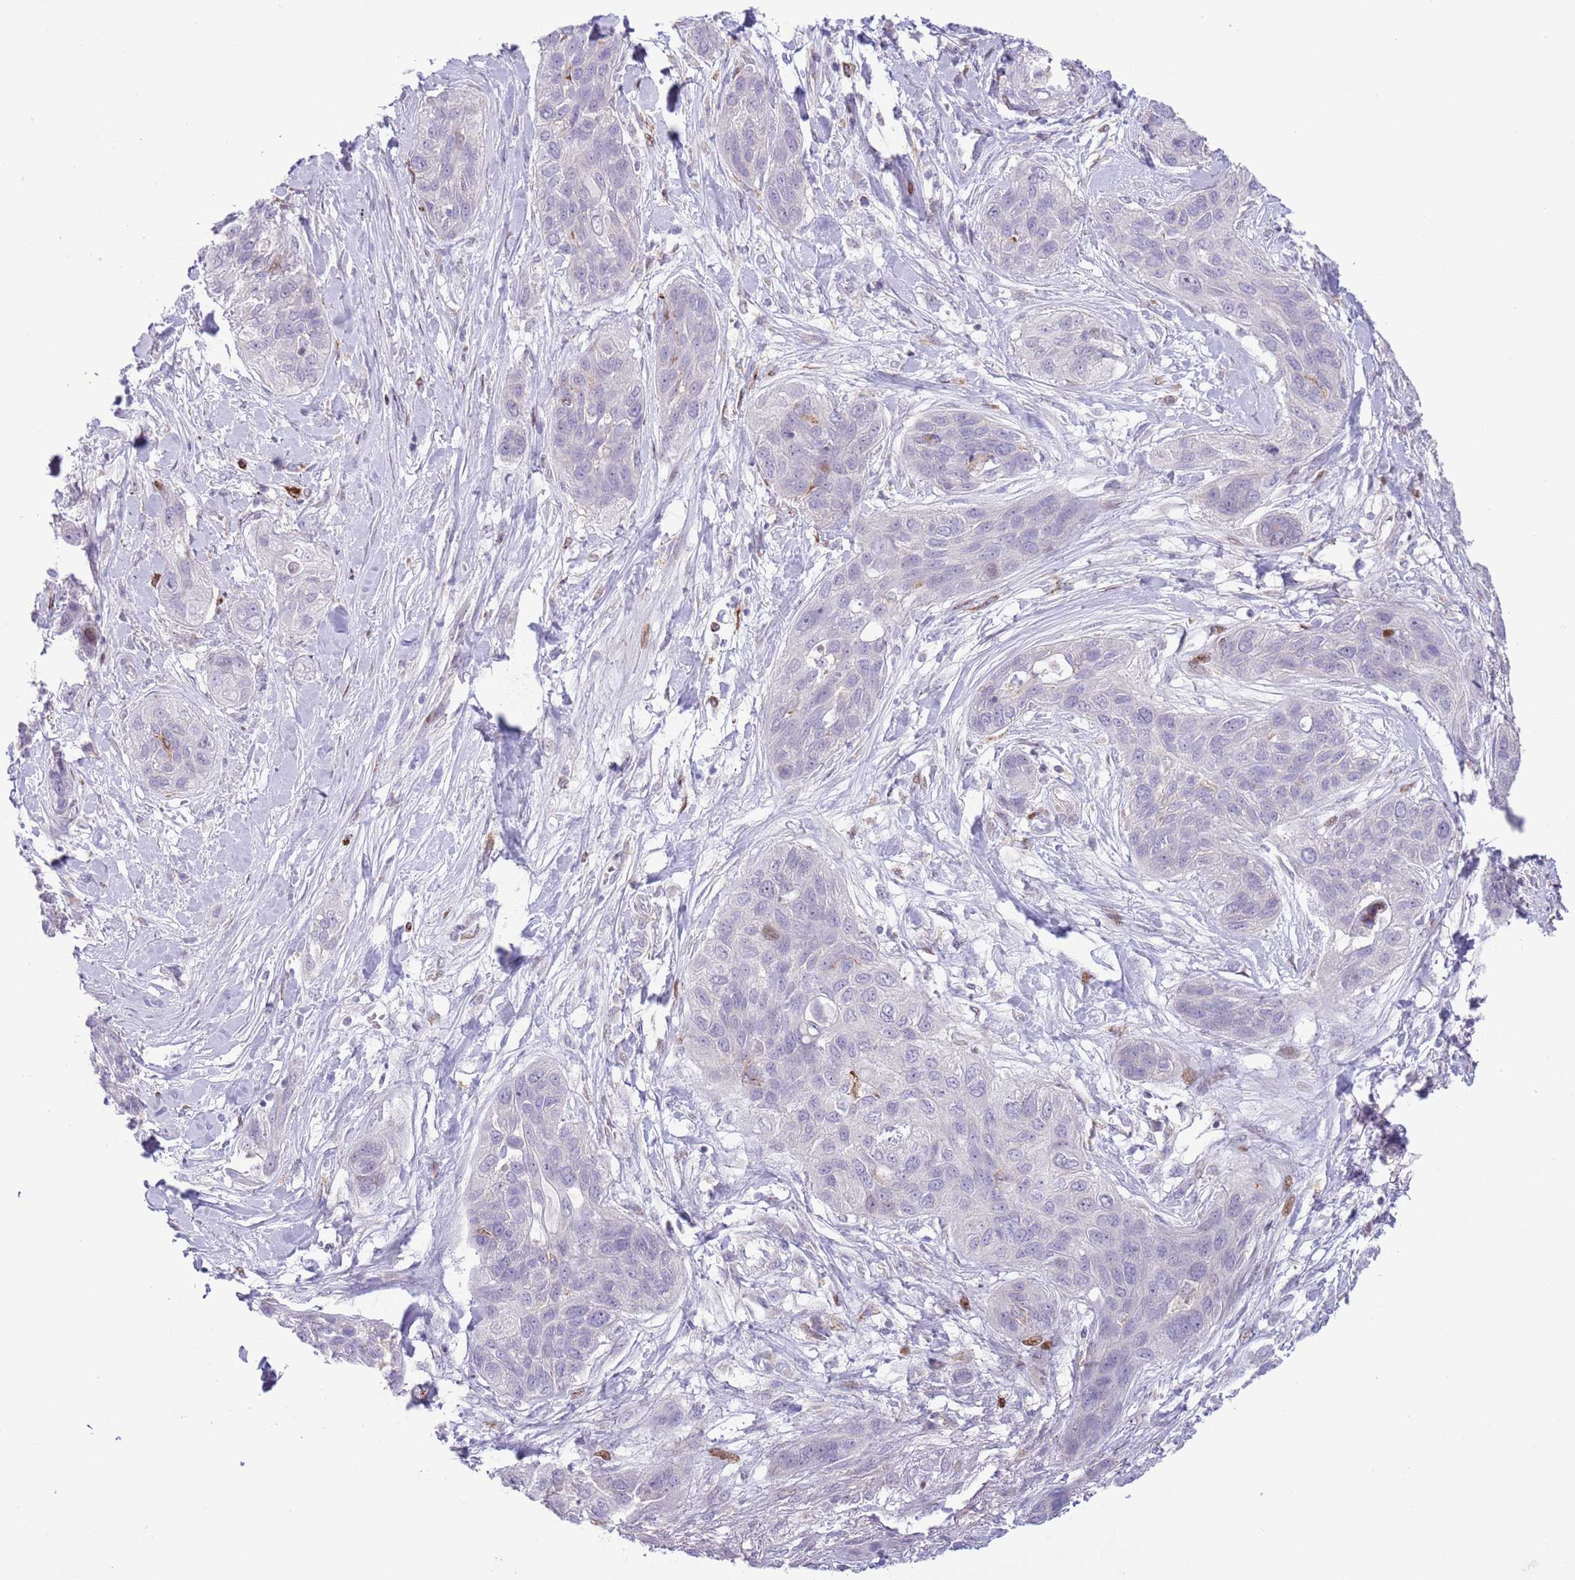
{"staining": {"intensity": "negative", "quantity": "none", "location": "none"}, "tissue": "lung cancer", "cell_type": "Tumor cells", "image_type": "cancer", "snomed": [{"axis": "morphology", "description": "Squamous cell carcinoma, NOS"}, {"axis": "topography", "description": "Lung"}], "caption": "There is no significant expression in tumor cells of lung cancer.", "gene": "ANO8", "patient": {"sex": "female", "age": 70}}